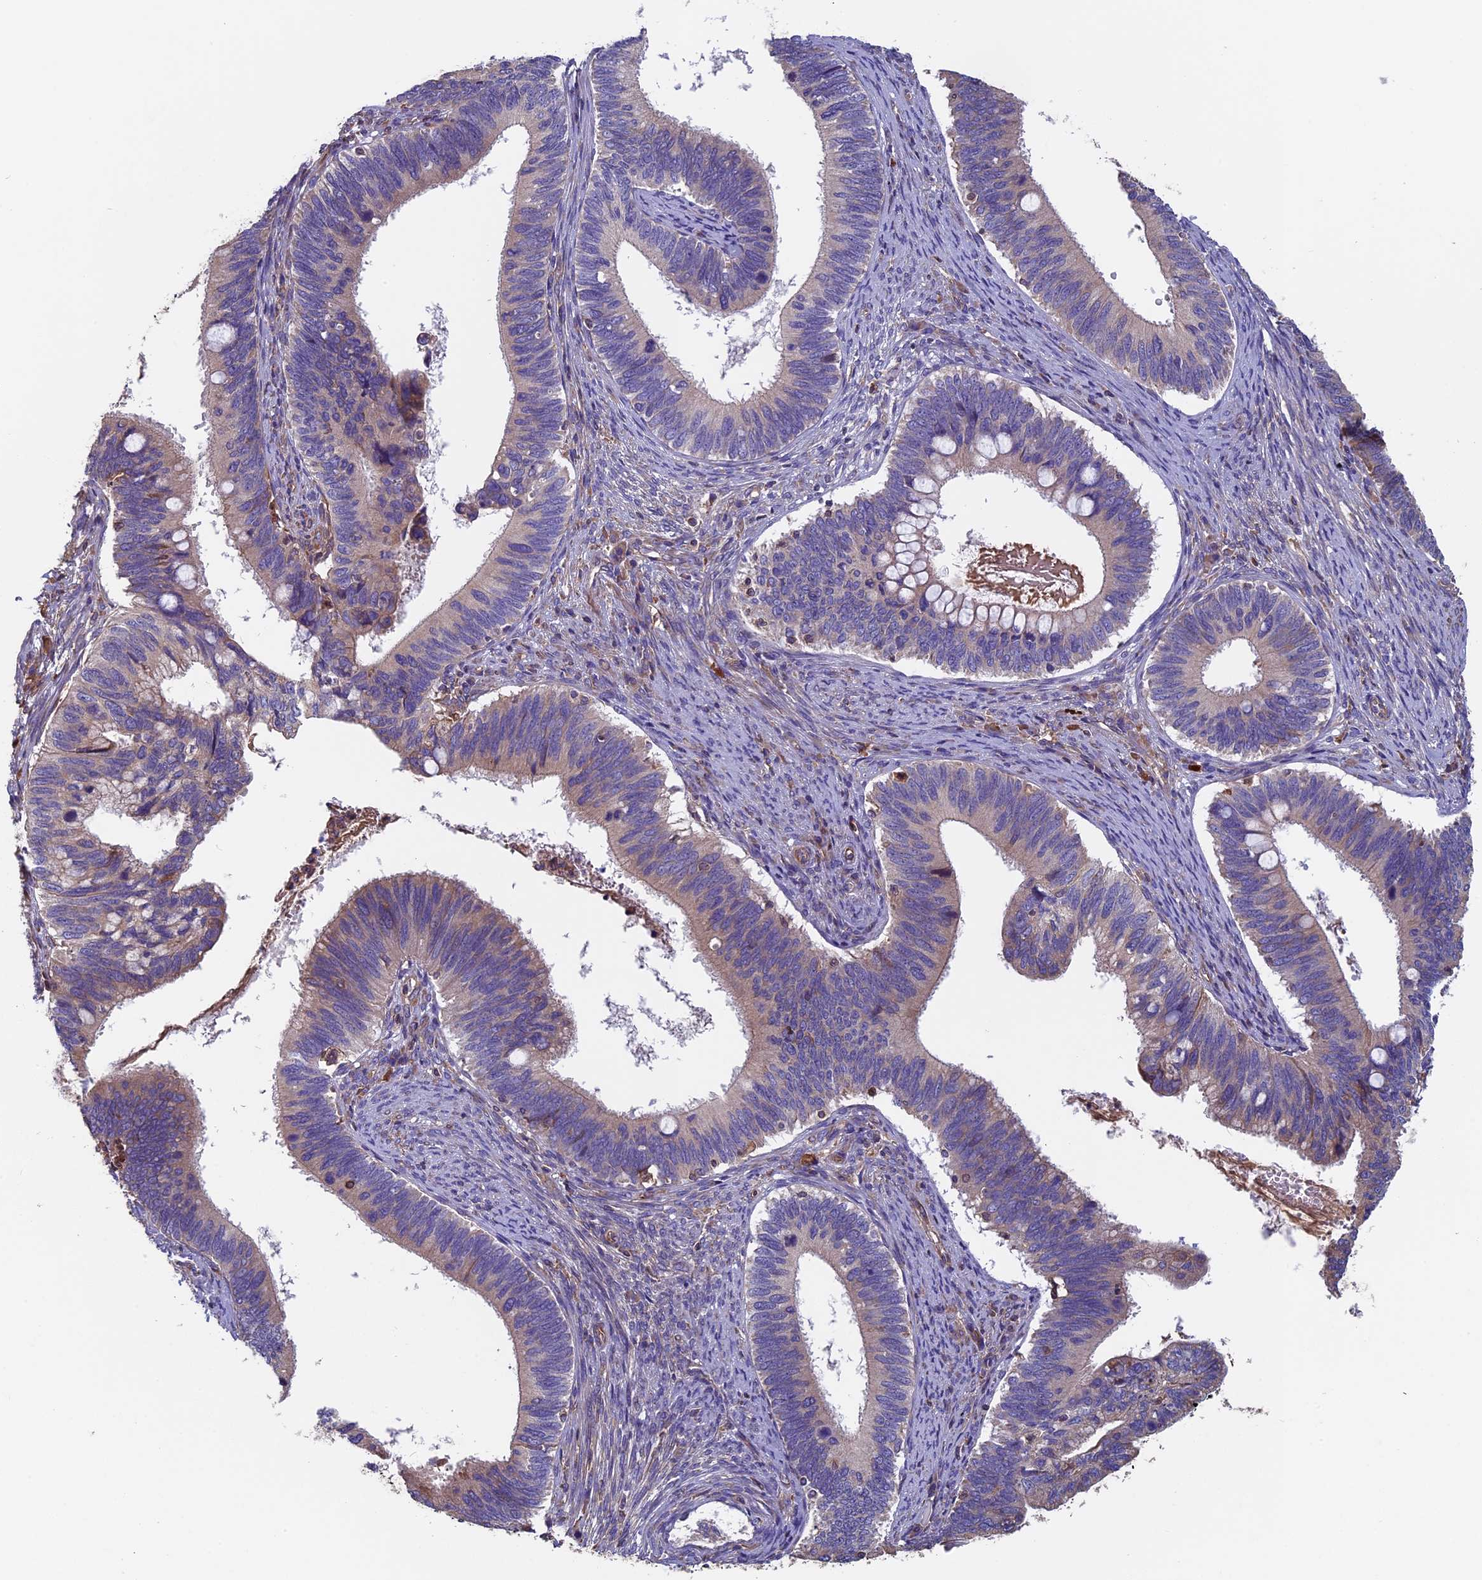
{"staining": {"intensity": "weak", "quantity": "<25%", "location": "cytoplasmic/membranous"}, "tissue": "cervical cancer", "cell_type": "Tumor cells", "image_type": "cancer", "snomed": [{"axis": "morphology", "description": "Adenocarcinoma, NOS"}, {"axis": "topography", "description": "Cervix"}], "caption": "Tumor cells are negative for brown protein staining in cervical cancer (adenocarcinoma).", "gene": "CCDC153", "patient": {"sex": "female", "age": 42}}